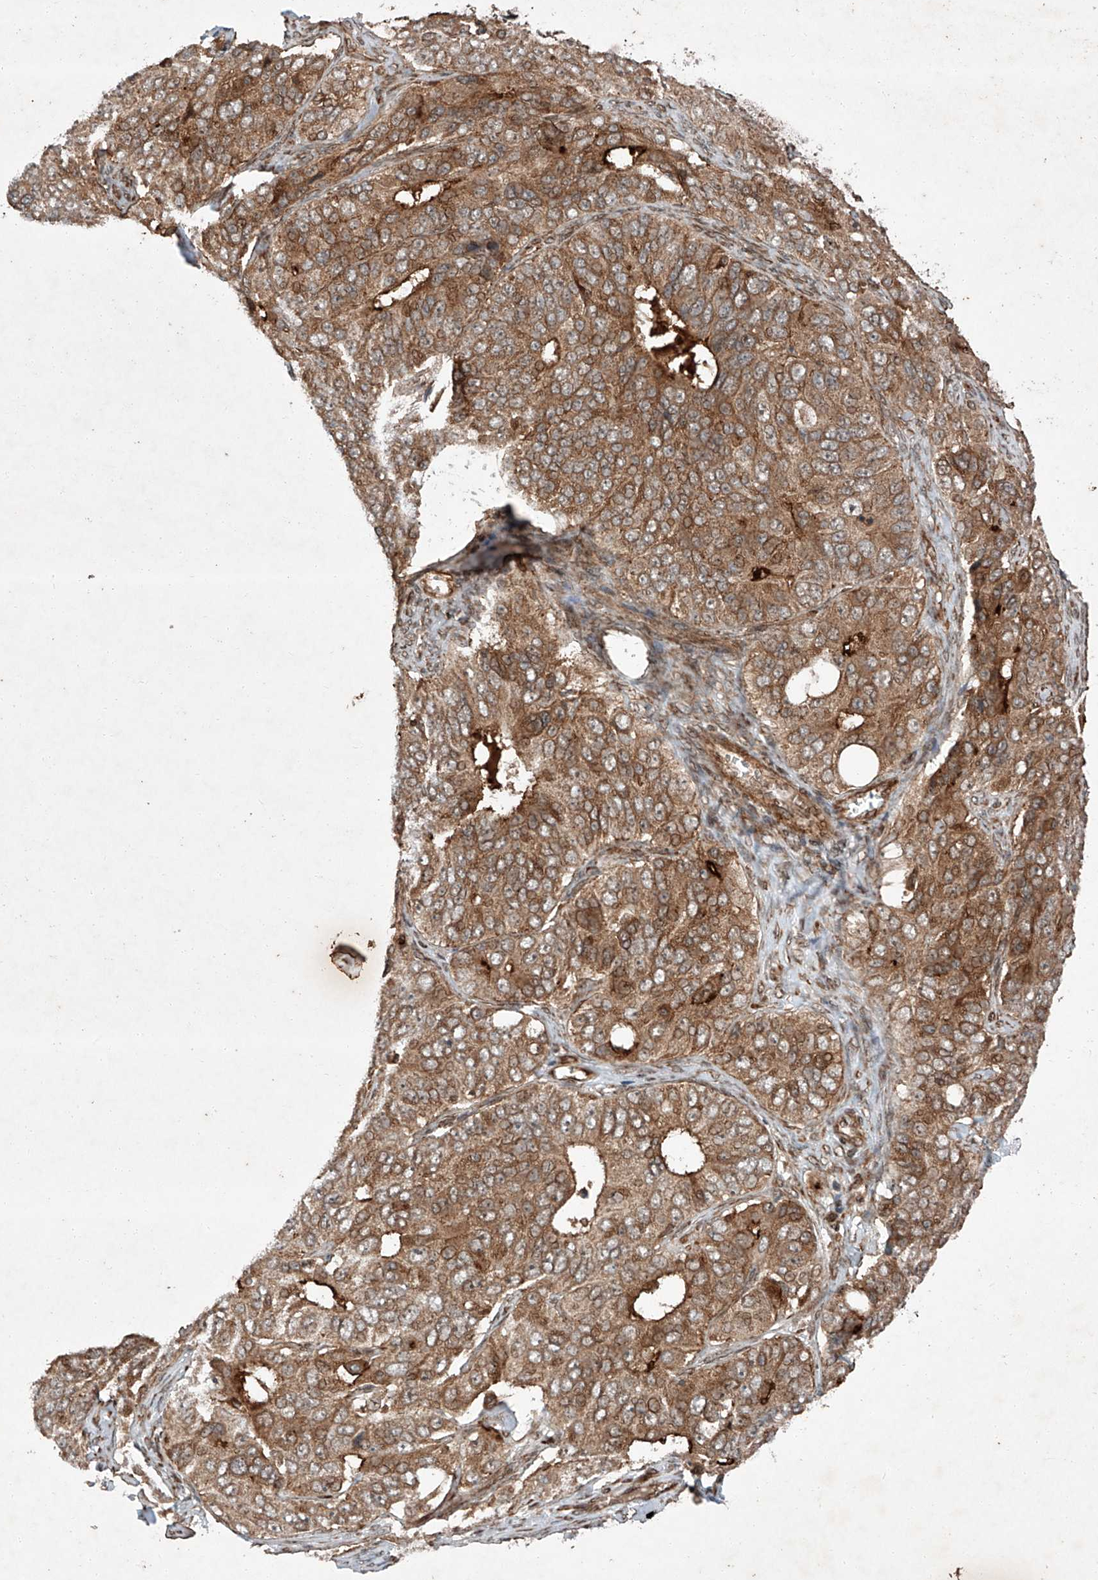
{"staining": {"intensity": "moderate", "quantity": ">75%", "location": "cytoplasmic/membranous"}, "tissue": "ovarian cancer", "cell_type": "Tumor cells", "image_type": "cancer", "snomed": [{"axis": "morphology", "description": "Carcinoma, endometroid"}, {"axis": "topography", "description": "Ovary"}], "caption": "Immunohistochemical staining of endometroid carcinoma (ovarian) demonstrates medium levels of moderate cytoplasmic/membranous staining in approximately >75% of tumor cells. (DAB = brown stain, brightfield microscopy at high magnification).", "gene": "ZFP28", "patient": {"sex": "female", "age": 51}}